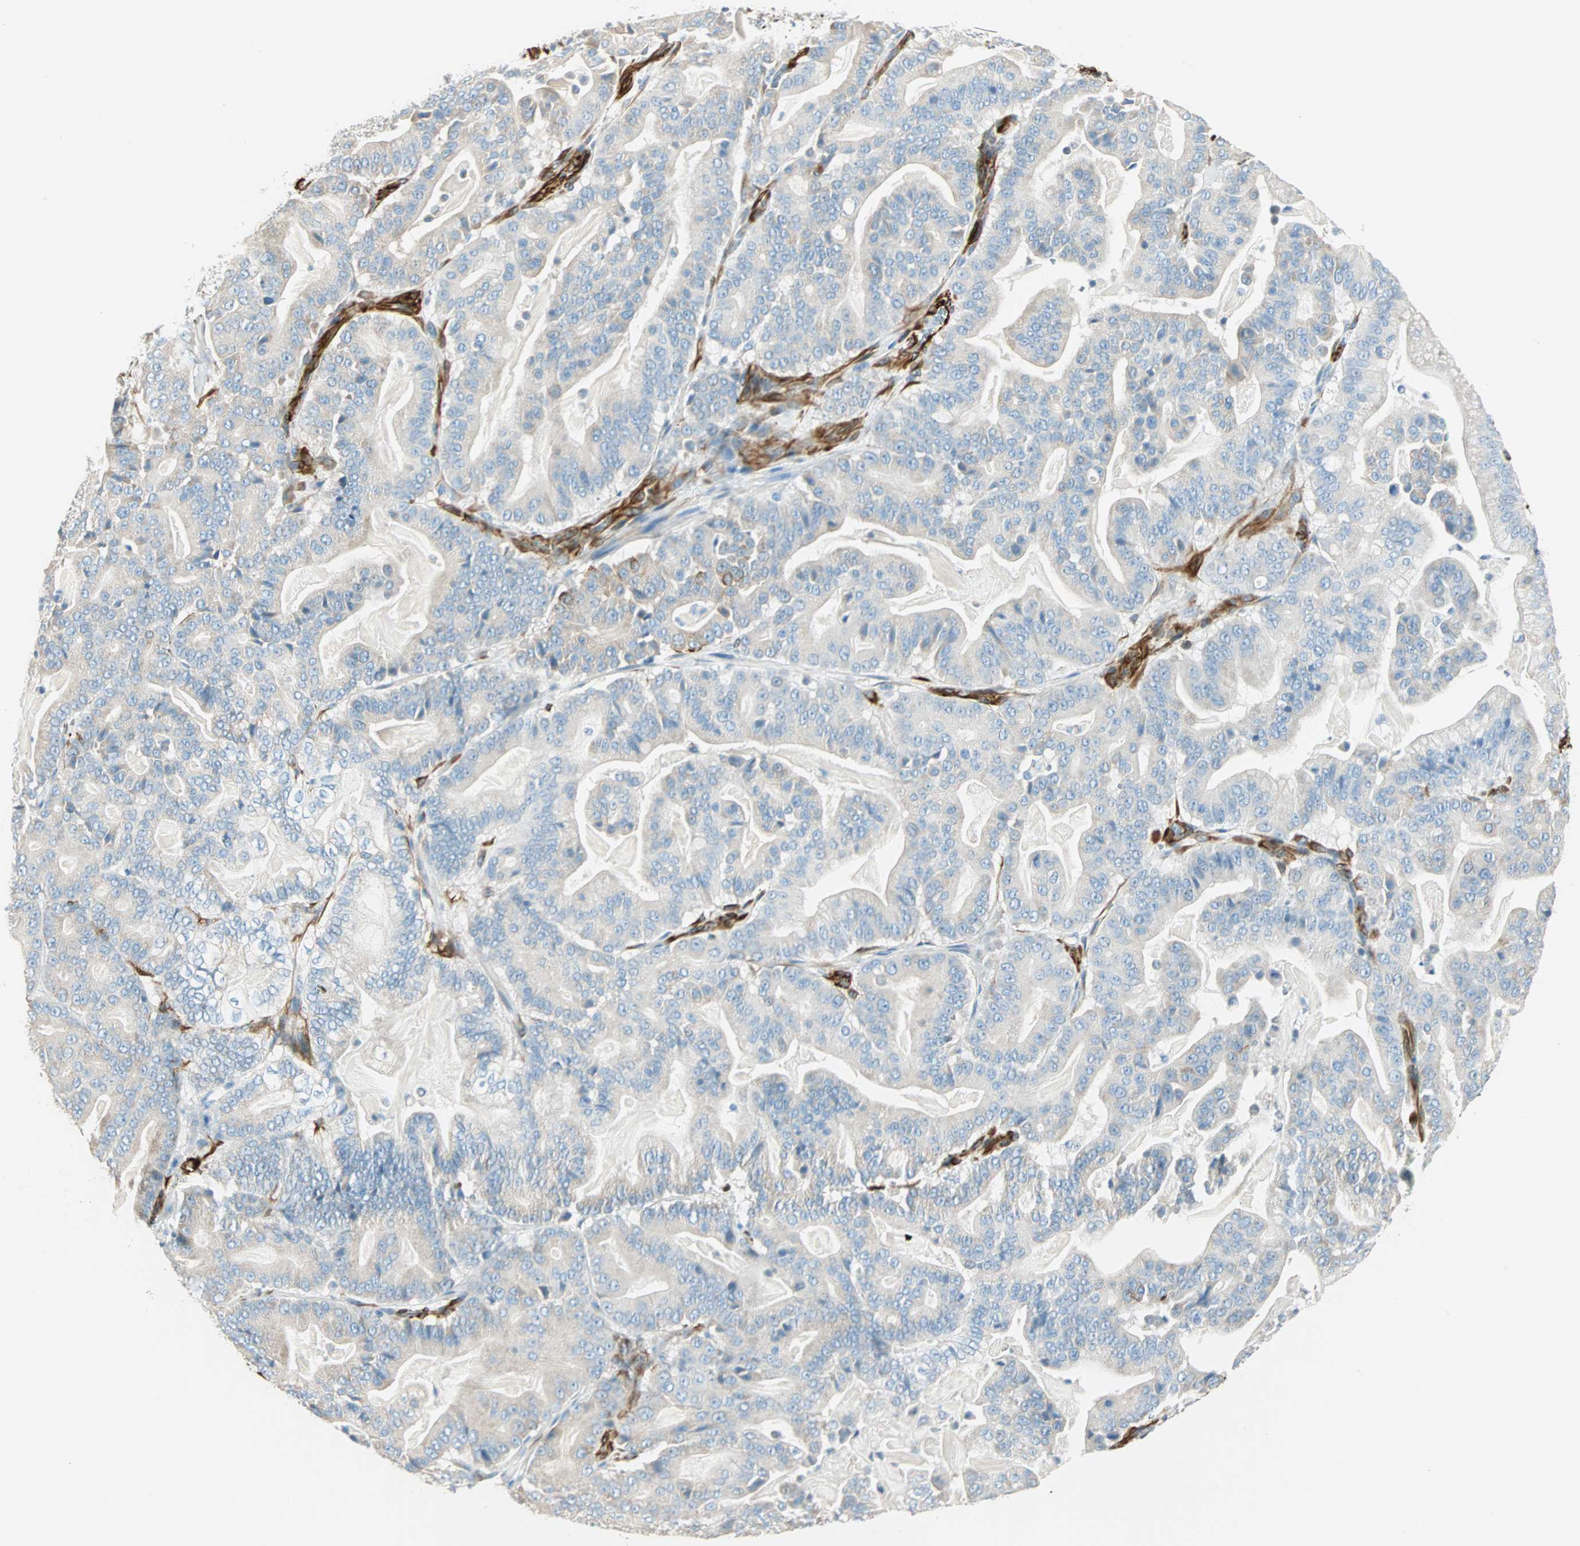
{"staining": {"intensity": "negative", "quantity": "none", "location": "none"}, "tissue": "pancreatic cancer", "cell_type": "Tumor cells", "image_type": "cancer", "snomed": [{"axis": "morphology", "description": "Adenocarcinoma, NOS"}, {"axis": "topography", "description": "Pancreas"}], "caption": "Immunohistochemical staining of human adenocarcinoma (pancreatic) reveals no significant expression in tumor cells. (DAB (3,3'-diaminobenzidine) IHC, high magnification).", "gene": "NES", "patient": {"sex": "male", "age": 63}}